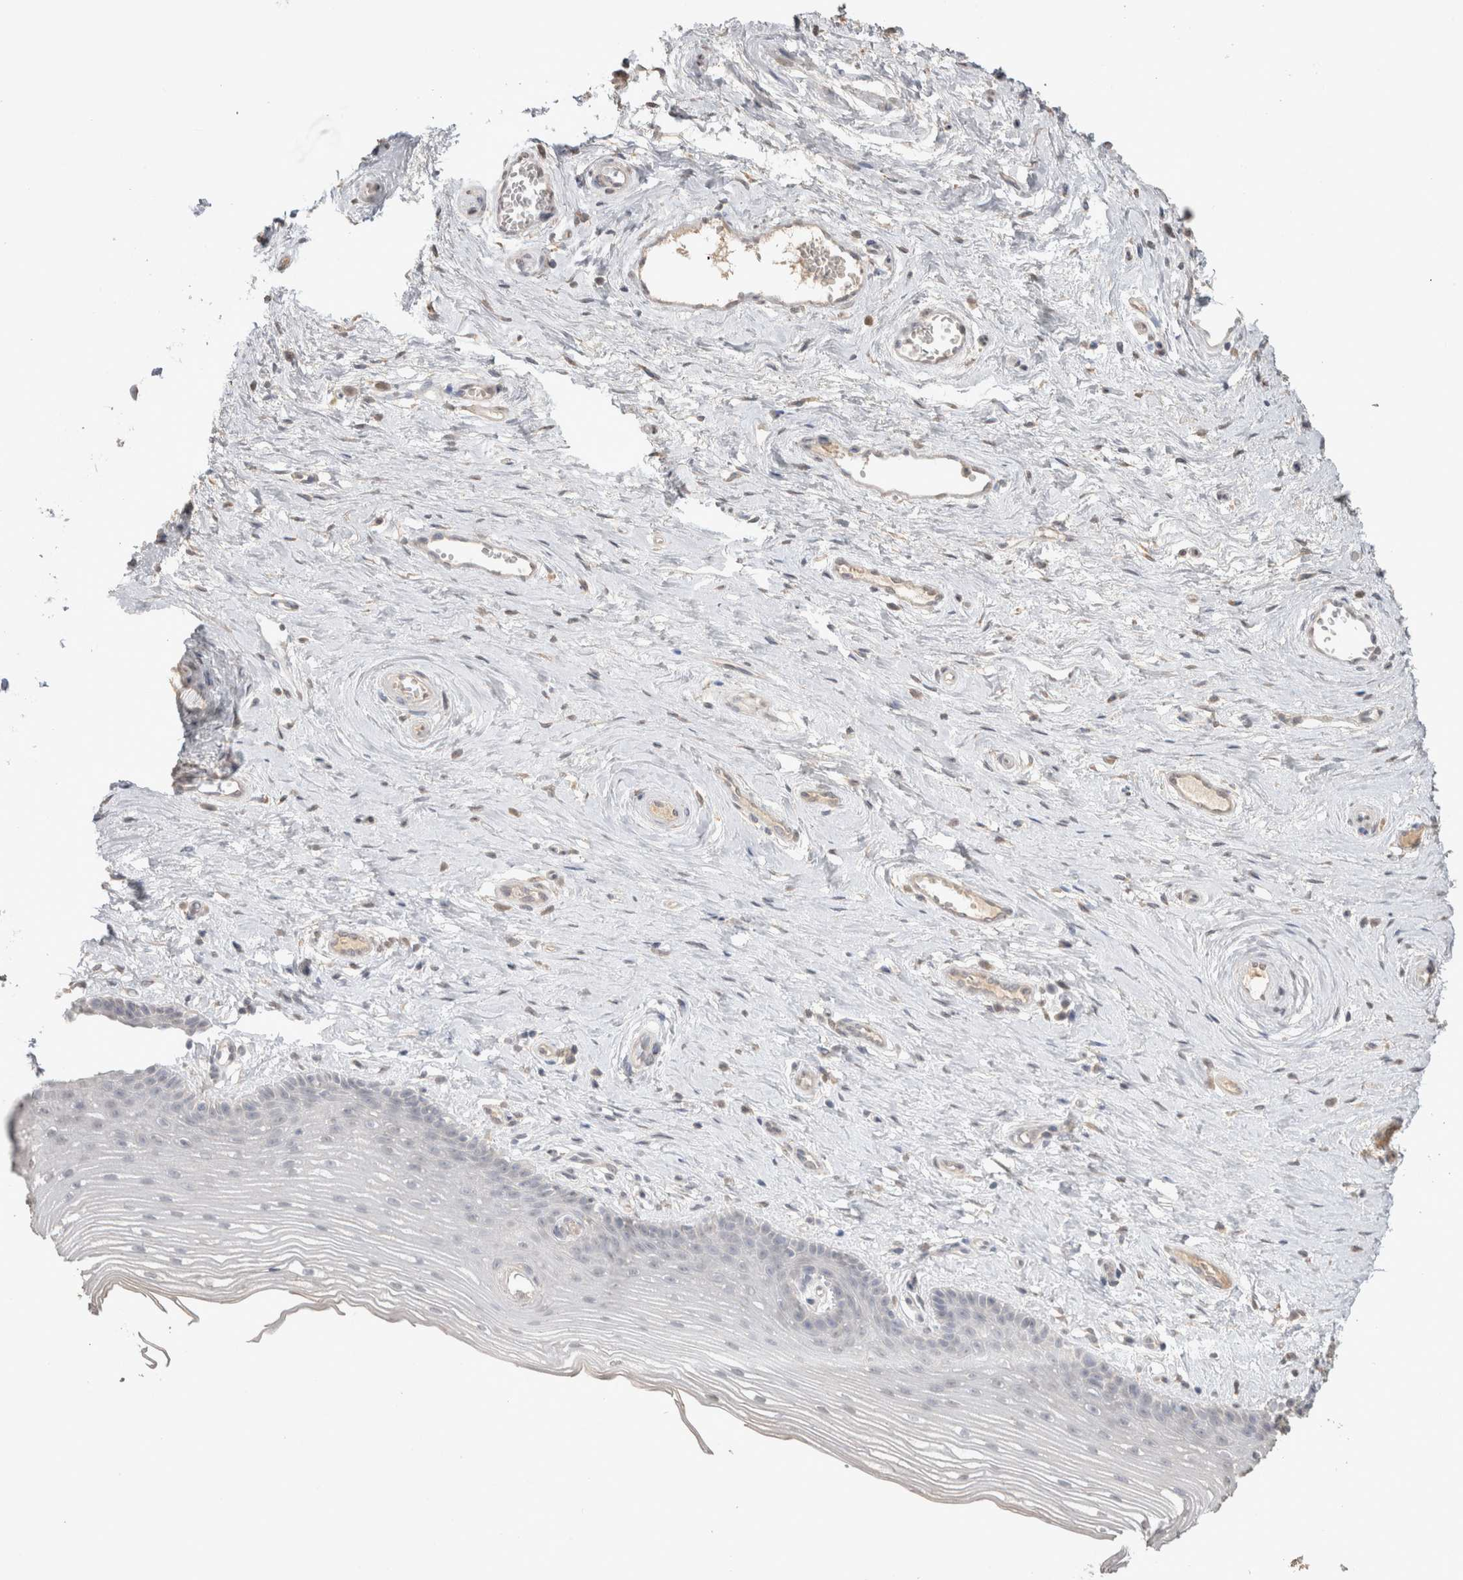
{"staining": {"intensity": "negative", "quantity": "none", "location": "none"}, "tissue": "vagina", "cell_type": "Squamous epithelial cells", "image_type": "normal", "snomed": [{"axis": "morphology", "description": "Normal tissue, NOS"}, {"axis": "topography", "description": "Vagina"}], "caption": "Micrograph shows no significant protein staining in squamous epithelial cells of normal vagina. Brightfield microscopy of IHC stained with DAB (3,3'-diaminobenzidine) (brown) and hematoxylin (blue), captured at high magnification.", "gene": "NAALADL2", "patient": {"sex": "female", "age": 46}}